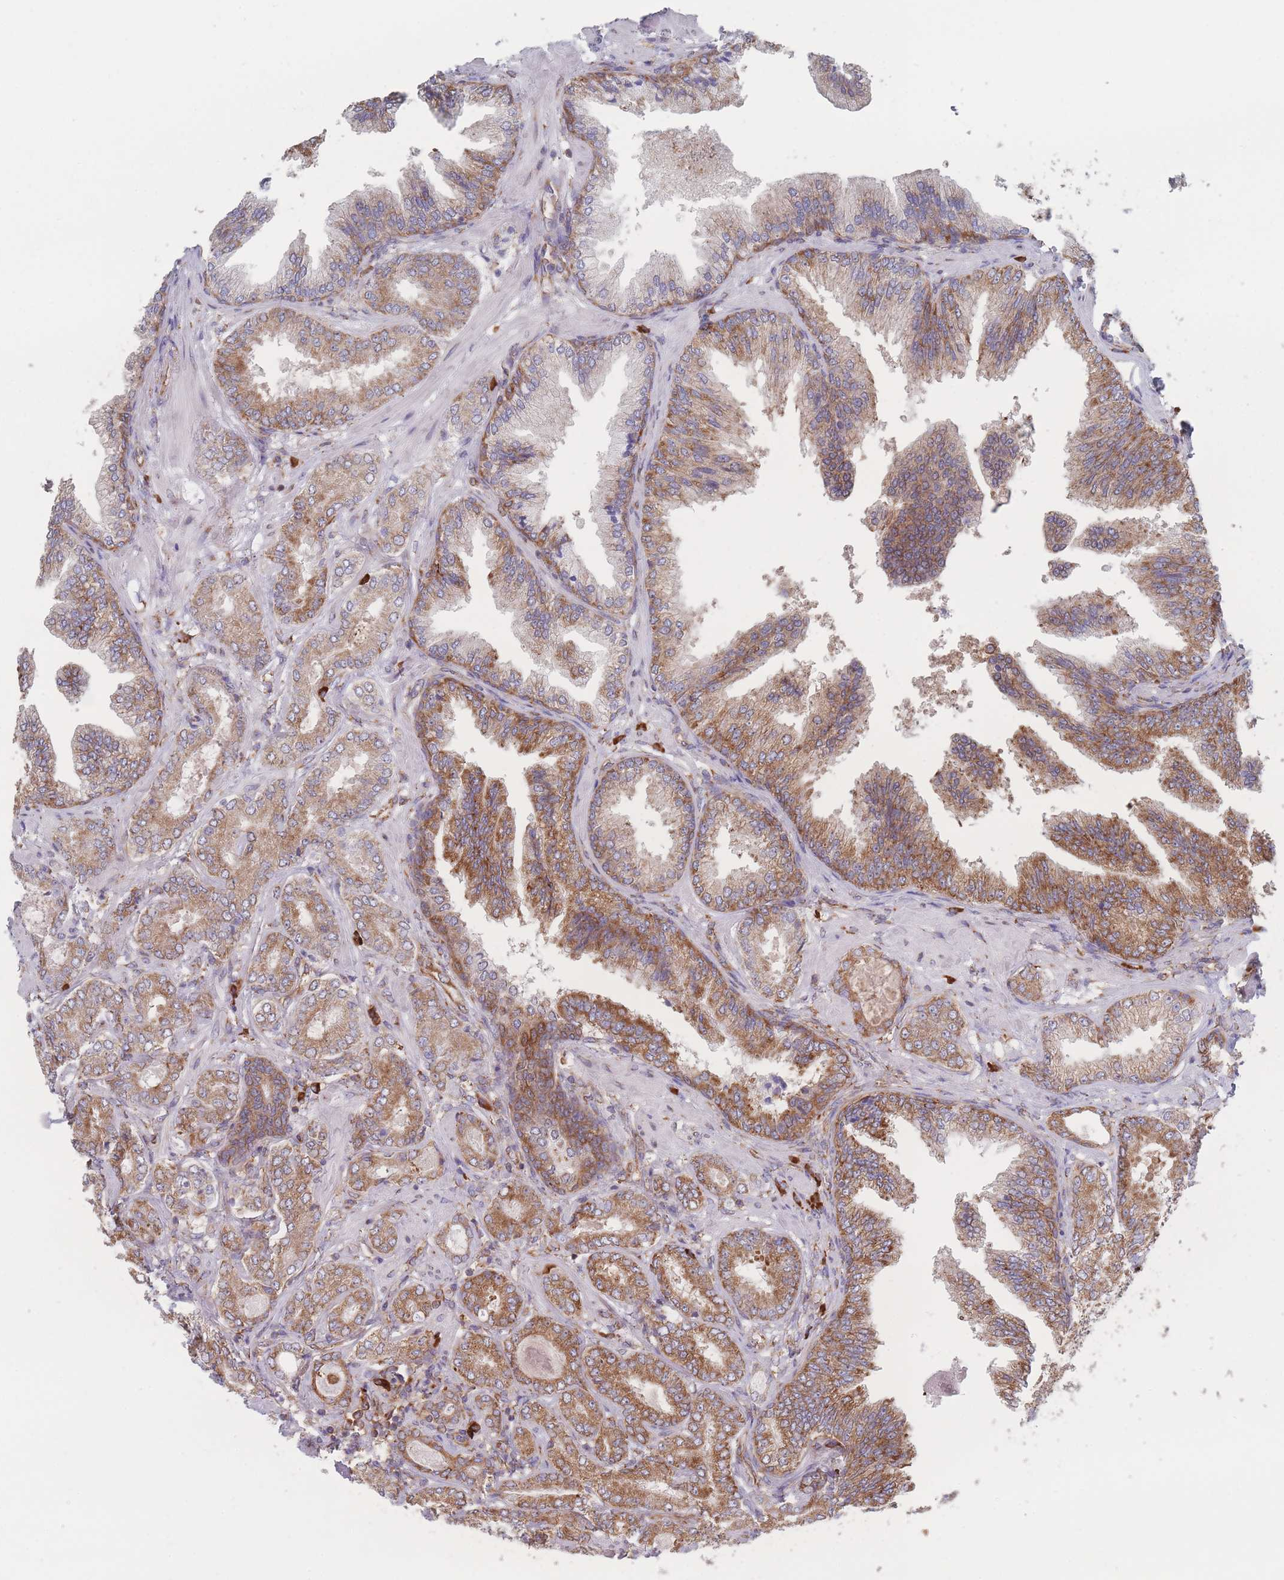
{"staining": {"intensity": "moderate", "quantity": ">75%", "location": "cytoplasmic/membranous"}, "tissue": "prostate cancer", "cell_type": "Tumor cells", "image_type": "cancer", "snomed": [{"axis": "morphology", "description": "Adenocarcinoma, Low grade"}, {"axis": "topography", "description": "Prostate"}], "caption": "Prostate low-grade adenocarcinoma stained with a brown dye shows moderate cytoplasmic/membranous positive expression in approximately >75% of tumor cells.", "gene": "EEF1B2", "patient": {"sex": "male", "age": 63}}